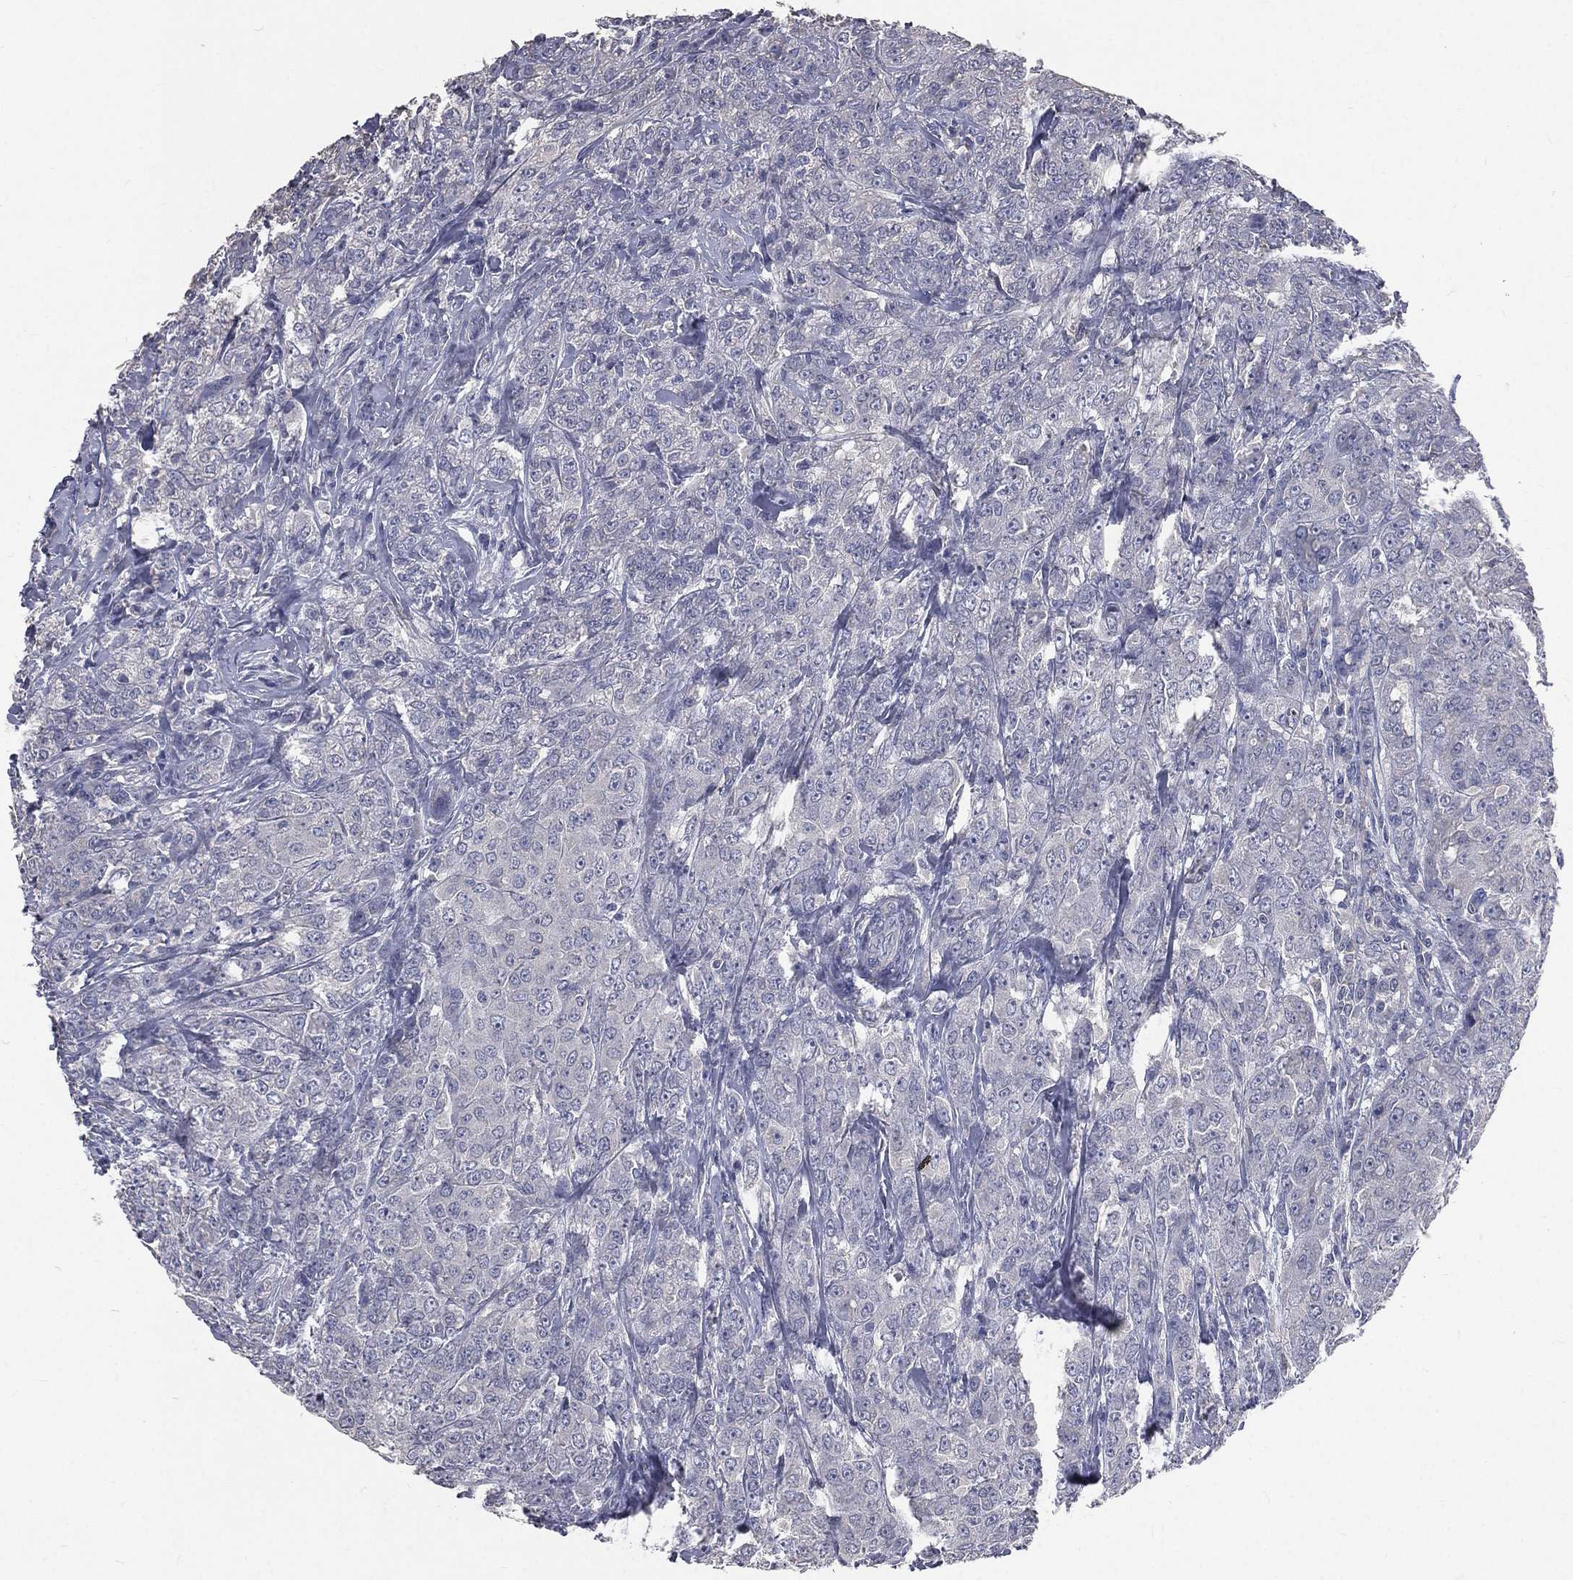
{"staining": {"intensity": "negative", "quantity": "none", "location": "none"}, "tissue": "breast cancer", "cell_type": "Tumor cells", "image_type": "cancer", "snomed": [{"axis": "morphology", "description": "Duct carcinoma"}, {"axis": "topography", "description": "Breast"}], "caption": "DAB (3,3'-diaminobenzidine) immunohistochemical staining of human breast cancer (infiltrating ductal carcinoma) exhibits no significant expression in tumor cells. (DAB (3,3'-diaminobenzidine) immunohistochemistry, high magnification).", "gene": "CROCC", "patient": {"sex": "female", "age": 43}}